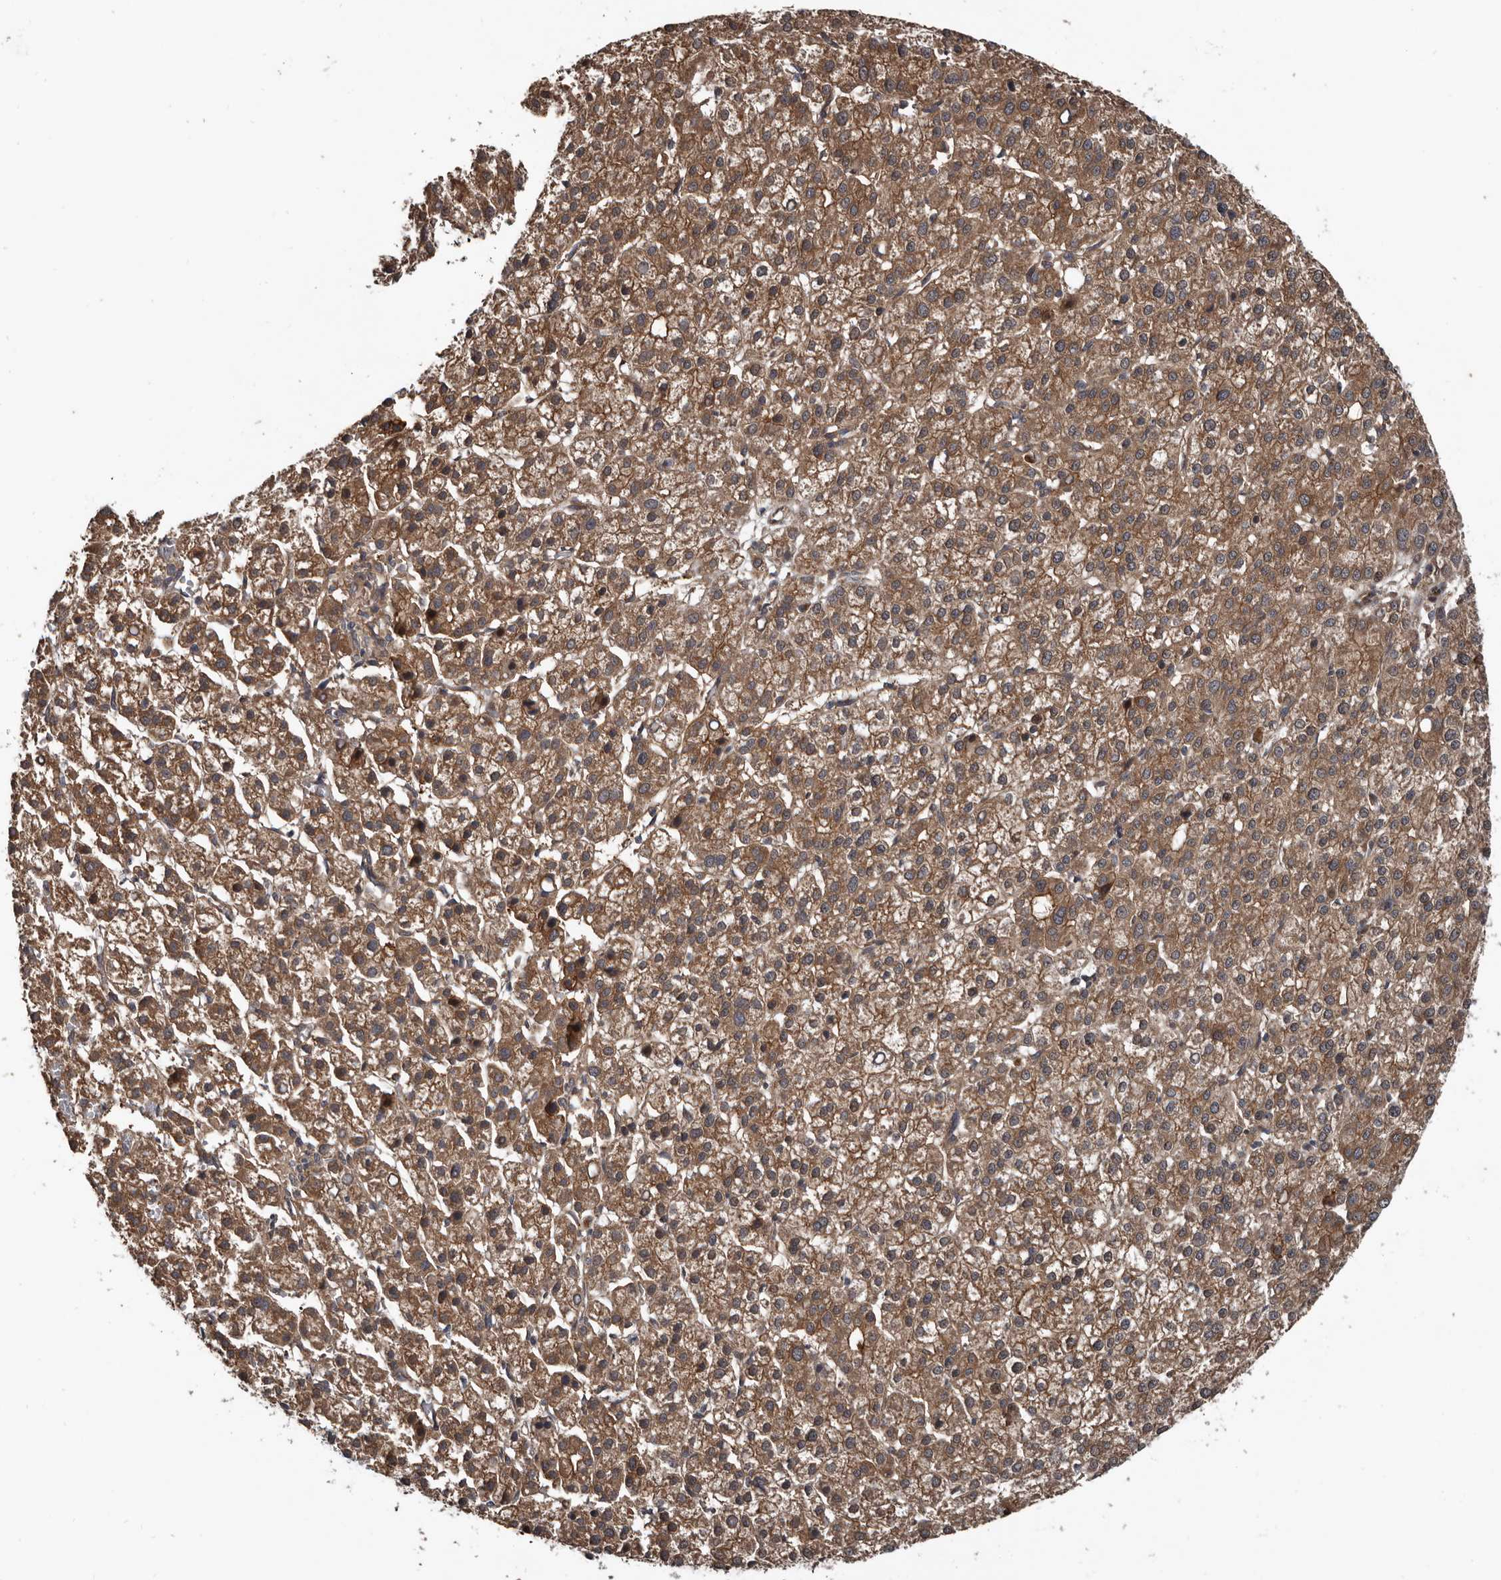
{"staining": {"intensity": "moderate", "quantity": ">75%", "location": "cytoplasmic/membranous"}, "tissue": "liver cancer", "cell_type": "Tumor cells", "image_type": "cancer", "snomed": [{"axis": "morphology", "description": "Carcinoma, Hepatocellular, NOS"}, {"axis": "topography", "description": "Liver"}], "caption": "Moderate cytoplasmic/membranous staining for a protein is identified in about >75% of tumor cells of liver cancer (hepatocellular carcinoma) using immunohistochemistry.", "gene": "CCDC190", "patient": {"sex": "female", "age": 58}}